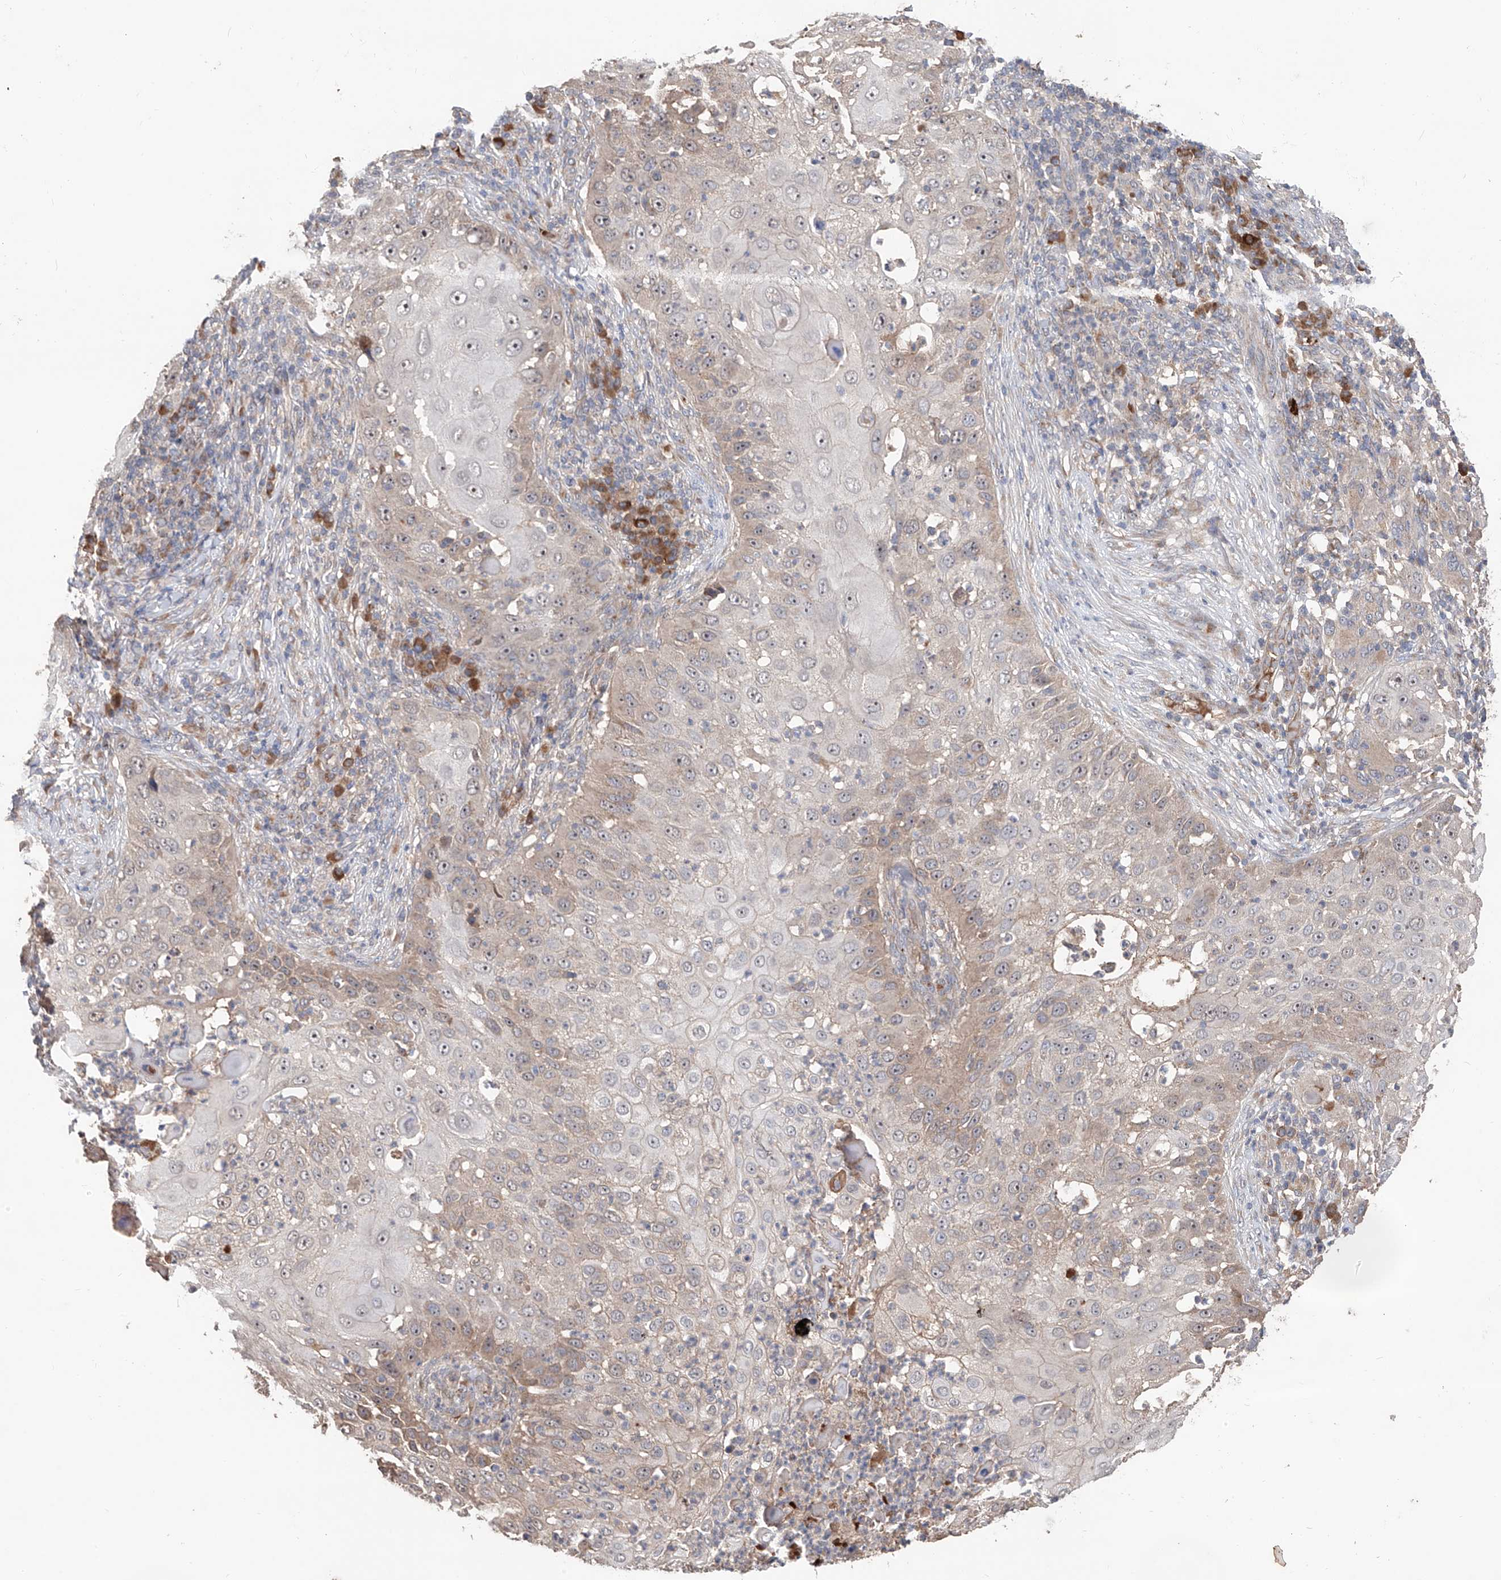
{"staining": {"intensity": "weak", "quantity": "<25%", "location": "cytoplasmic/membranous,nuclear"}, "tissue": "skin cancer", "cell_type": "Tumor cells", "image_type": "cancer", "snomed": [{"axis": "morphology", "description": "Squamous cell carcinoma, NOS"}, {"axis": "topography", "description": "Skin"}], "caption": "This is an immunohistochemistry image of human squamous cell carcinoma (skin). There is no staining in tumor cells.", "gene": "EDN1", "patient": {"sex": "female", "age": 44}}